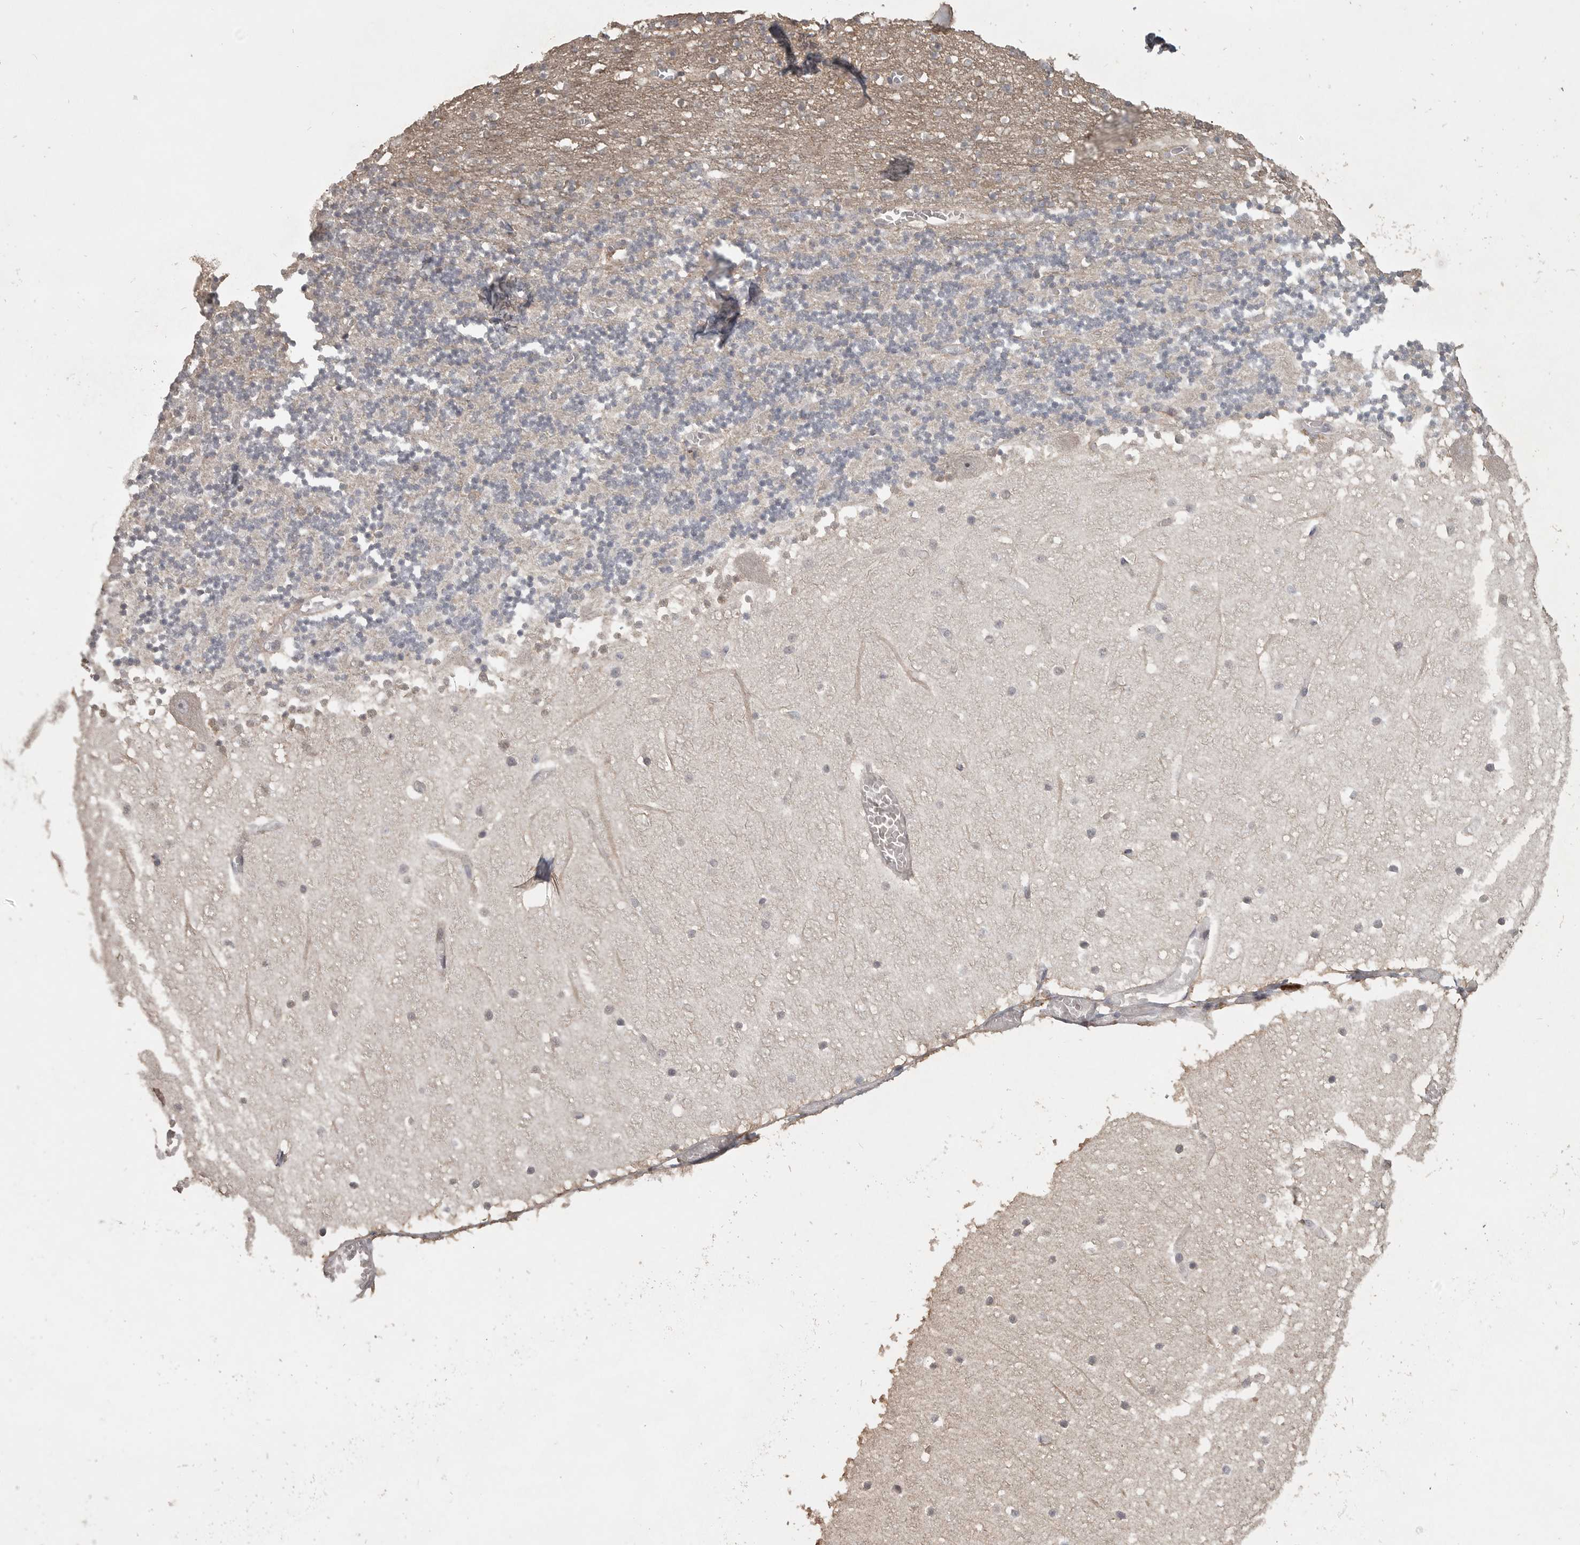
{"staining": {"intensity": "negative", "quantity": "none", "location": "none"}, "tissue": "cerebellum", "cell_type": "Cells in granular layer", "image_type": "normal", "snomed": [{"axis": "morphology", "description": "Normal tissue, NOS"}, {"axis": "topography", "description": "Cerebellum"}], "caption": "This is a micrograph of immunohistochemistry (IHC) staining of normal cerebellum, which shows no expression in cells in granular layer.", "gene": "LLGL1", "patient": {"sex": "female", "age": 28}}